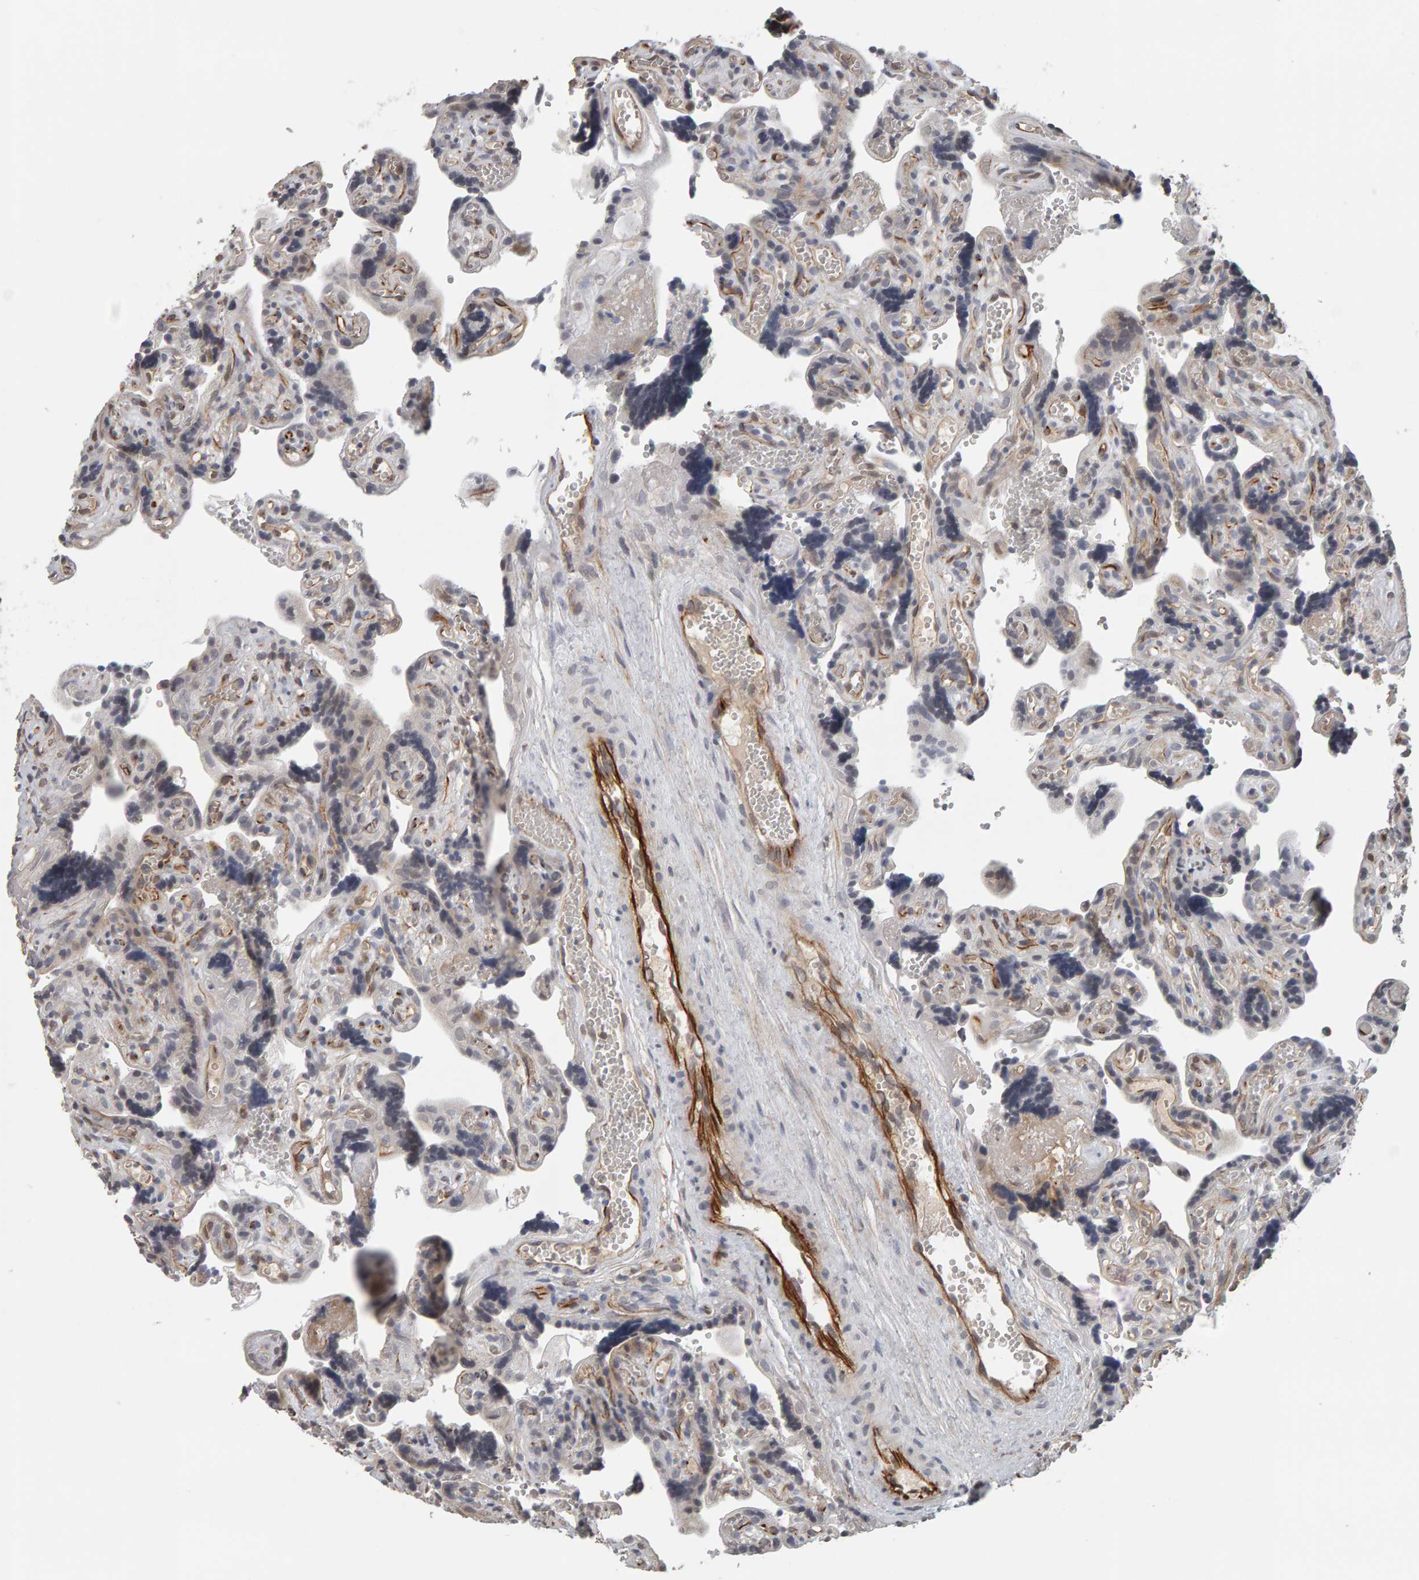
{"staining": {"intensity": "moderate", "quantity": "<25%", "location": "cytoplasmic/membranous,nuclear"}, "tissue": "placenta", "cell_type": "Decidual cells", "image_type": "normal", "snomed": [{"axis": "morphology", "description": "Normal tissue, NOS"}, {"axis": "topography", "description": "Placenta"}], "caption": "IHC staining of normal placenta, which exhibits low levels of moderate cytoplasmic/membranous,nuclear staining in approximately <25% of decidual cells indicating moderate cytoplasmic/membranous,nuclear protein staining. The staining was performed using DAB (3,3'-diaminobenzidine) (brown) for protein detection and nuclei were counterstained in hematoxylin (blue).", "gene": "TEFM", "patient": {"sex": "female", "age": 30}}